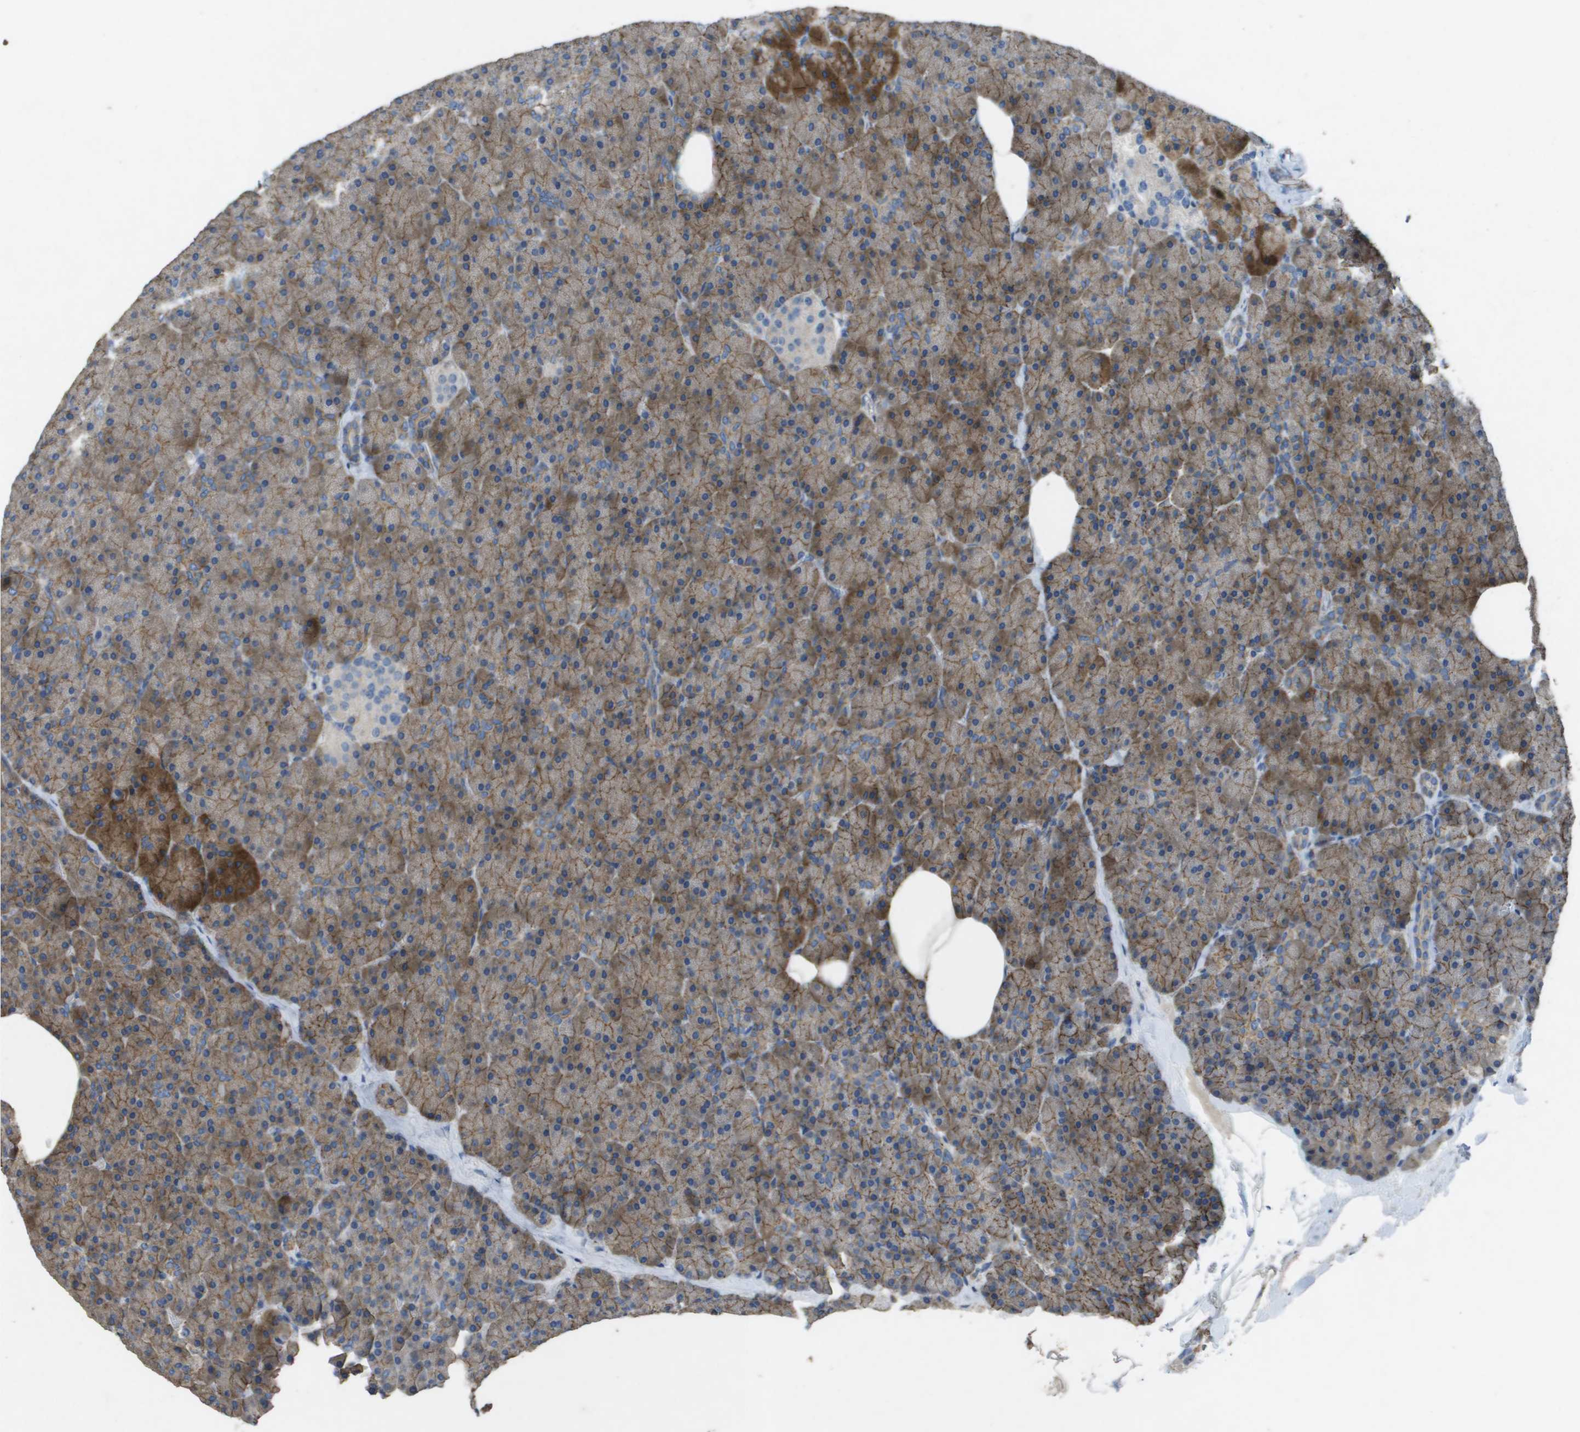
{"staining": {"intensity": "moderate", "quantity": ">75%", "location": "cytoplasmic/membranous"}, "tissue": "pancreas", "cell_type": "Exocrine glandular cells", "image_type": "normal", "snomed": [{"axis": "morphology", "description": "Normal tissue, NOS"}, {"axis": "topography", "description": "Pancreas"}], "caption": "A medium amount of moderate cytoplasmic/membranous expression is appreciated in approximately >75% of exocrine glandular cells in benign pancreas. (Brightfield microscopy of DAB IHC at high magnification).", "gene": "CLCA4", "patient": {"sex": "female", "age": 35}}